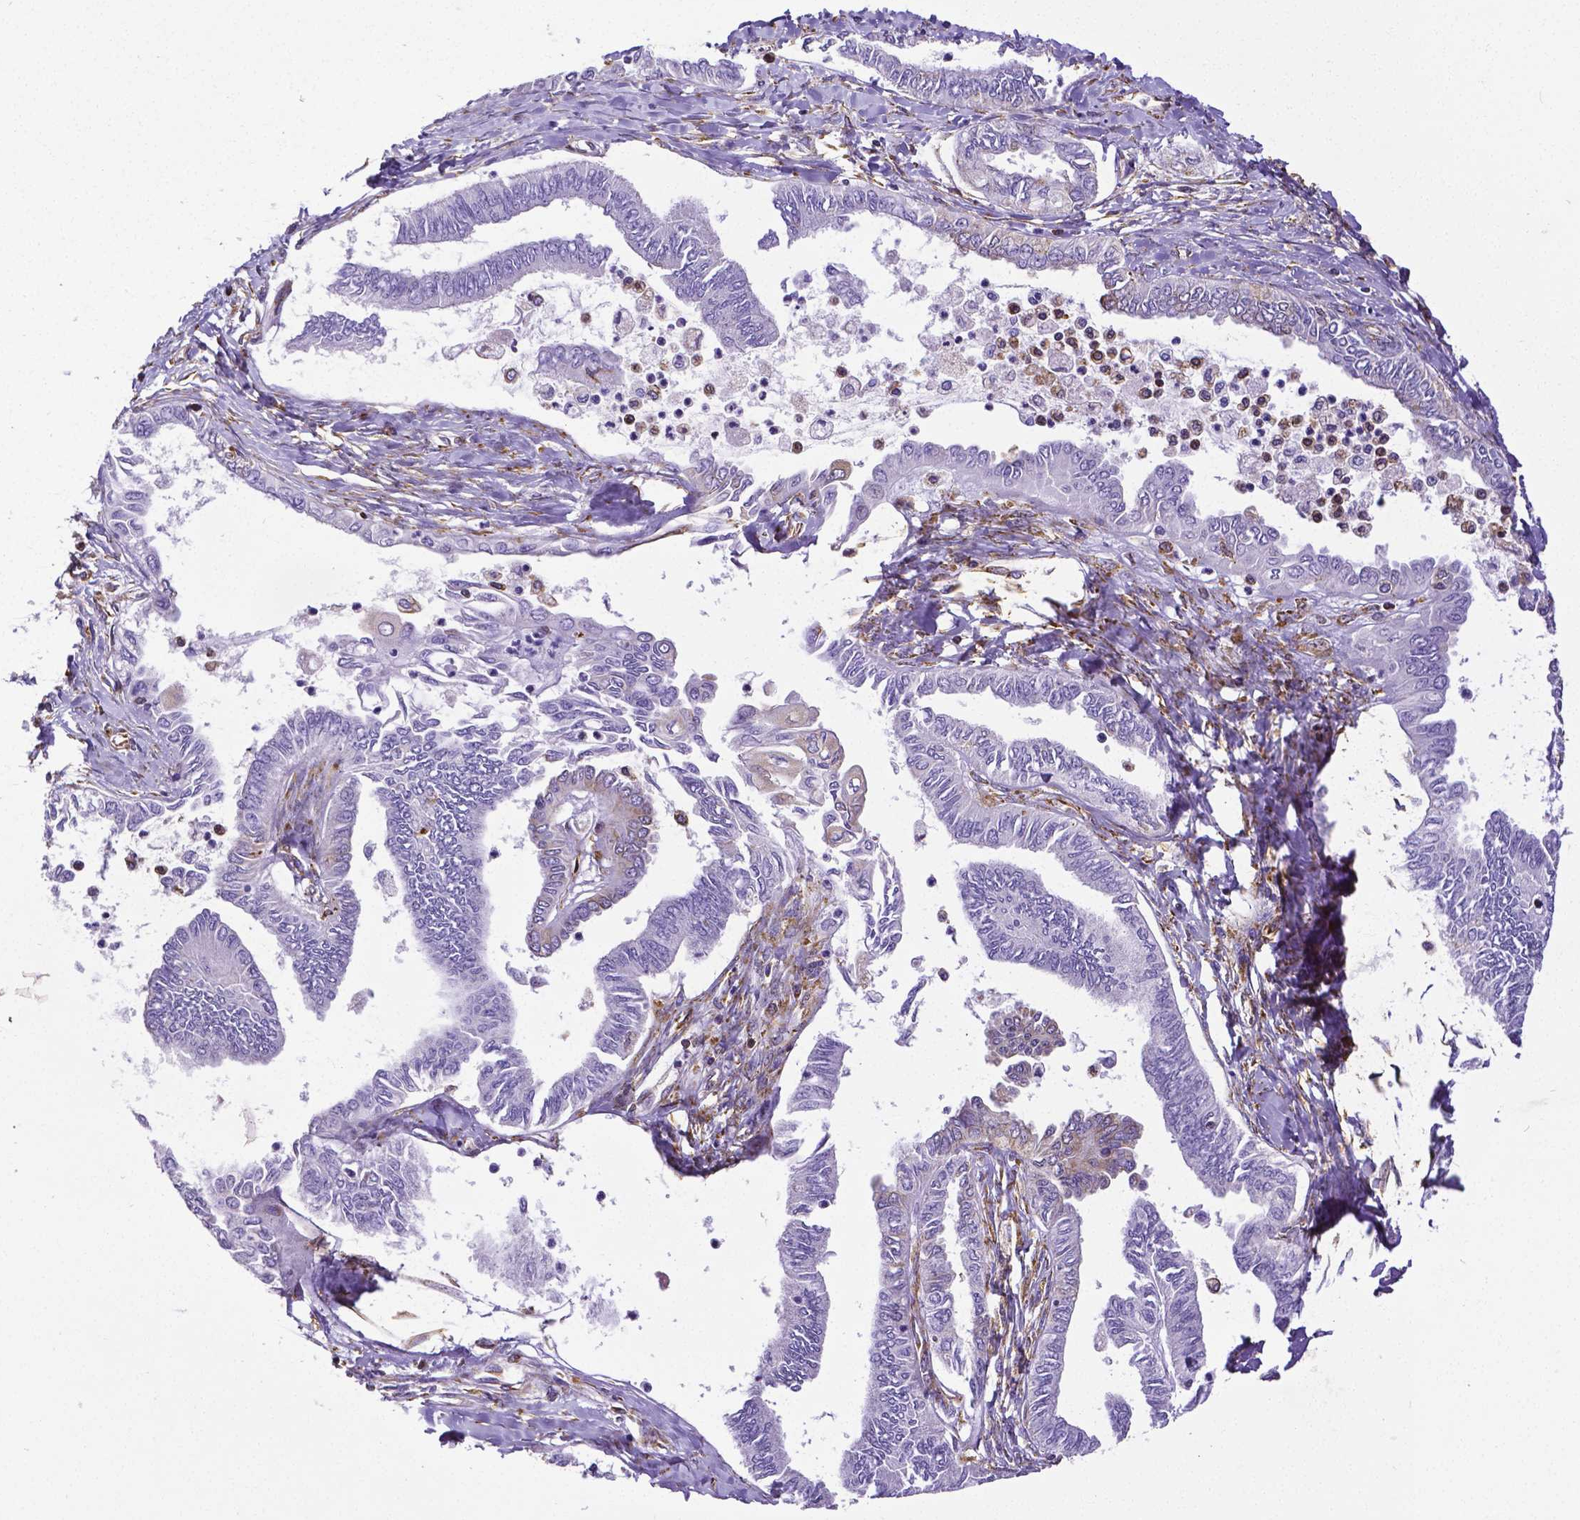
{"staining": {"intensity": "weak", "quantity": "<25%", "location": "cytoplasmic/membranous"}, "tissue": "ovarian cancer", "cell_type": "Tumor cells", "image_type": "cancer", "snomed": [{"axis": "morphology", "description": "Carcinoma, endometroid"}, {"axis": "topography", "description": "Ovary"}], "caption": "High power microscopy photomicrograph of an immunohistochemistry histopathology image of ovarian cancer (endometroid carcinoma), revealing no significant expression in tumor cells.", "gene": "MTDH", "patient": {"sex": "female", "age": 70}}